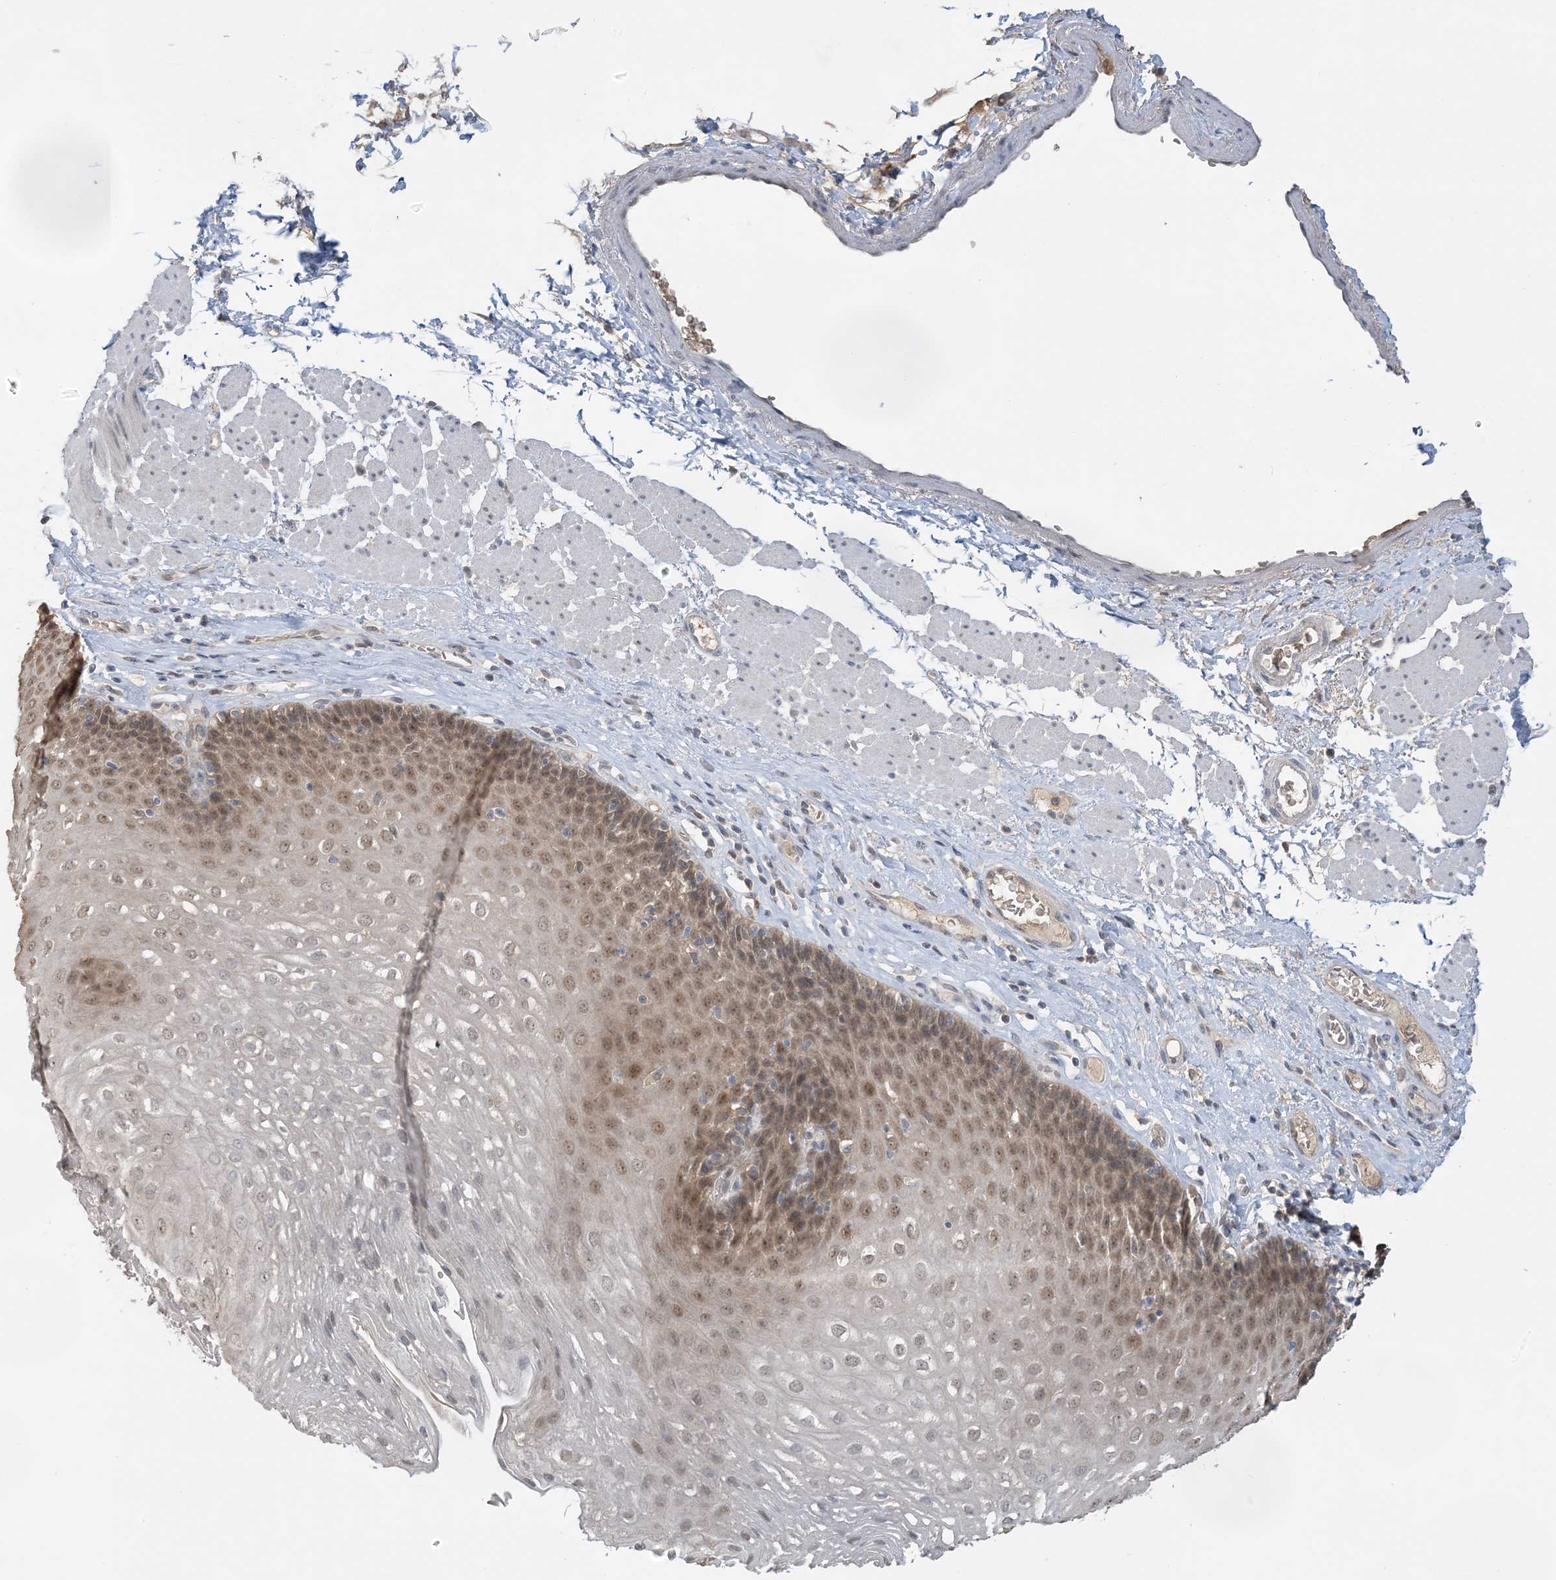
{"staining": {"intensity": "moderate", "quantity": ">75%", "location": "nuclear"}, "tissue": "esophagus", "cell_type": "Squamous epithelial cells", "image_type": "normal", "snomed": [{"axis": "morphology", "description": "Normal tissue, NOS"}, {"axis": "topography", "description": "Esophagus"}], "caption": "IHC of benign human esophagus shows medium levels of moderate nuclear expression in about >75% of squamous epithelial cells.", "gene": "UBE2E1", "patient": {"sex": "female", "age": 66}}